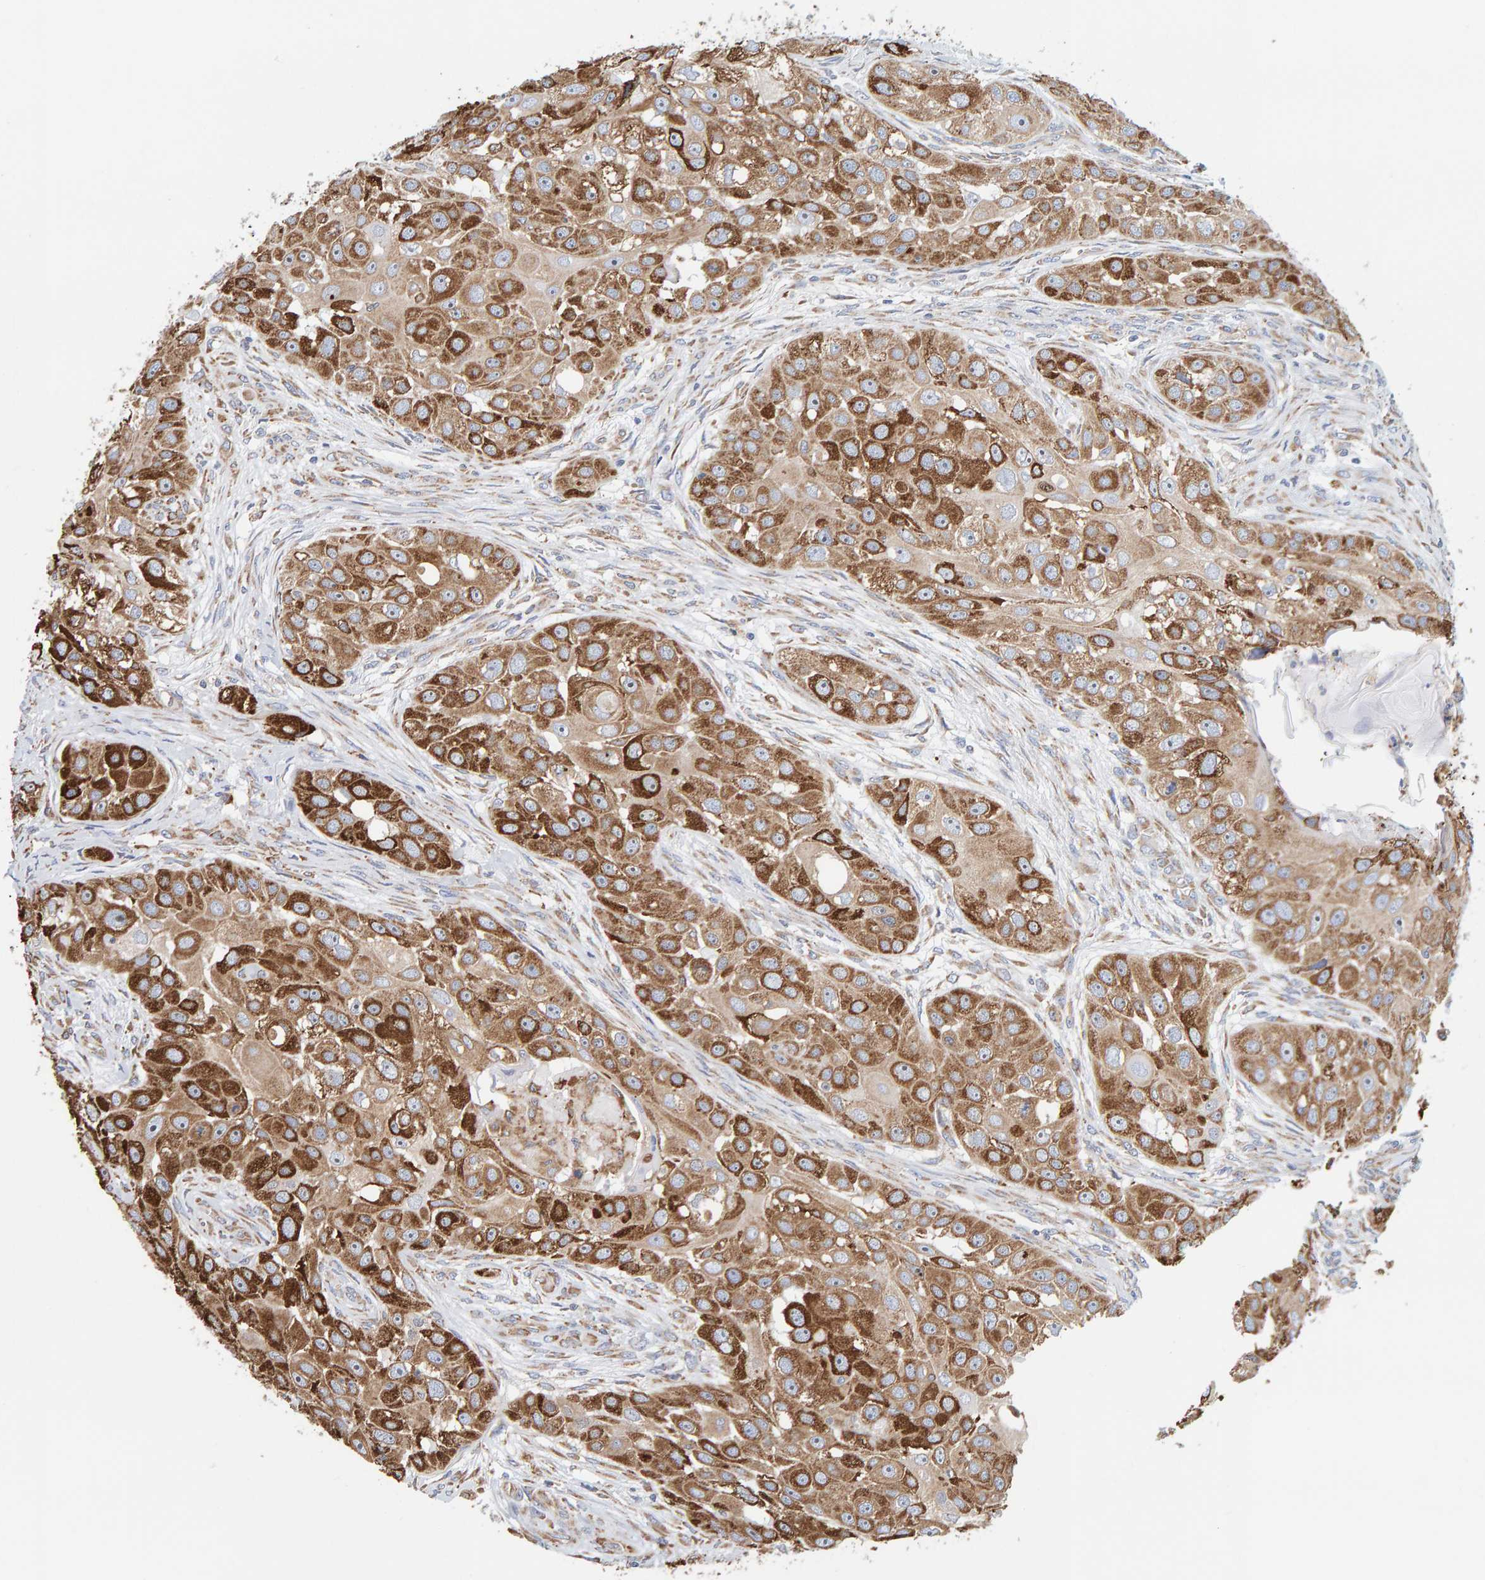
{"staining": {"intensity": "strong", "quantity": ">75%", "location": "cytoplasmic/membranous"}, "tissue": "head and neck cancer", "cell_type": "Tumor cells", "image_type": "cancer", "snomed": [{"axis": "morphology", "description": "Normal tissue, NOS"}, {"axis": "morphology", "description": "Squamous cell carcinoma, NOS"}, {"axis": "topography", "description": "Skeletal muscle"}, {"axis": "topography", "description": "Head-Neck"}], "caption": "Protein expression analysis of human squamous cell carcinoma (head and neck) reveals strong cytoplasmic/membranous staining in about >75% of tumor cells.", "gene": "SGPL1", "patient": {"sex": "male", "age": 51}}